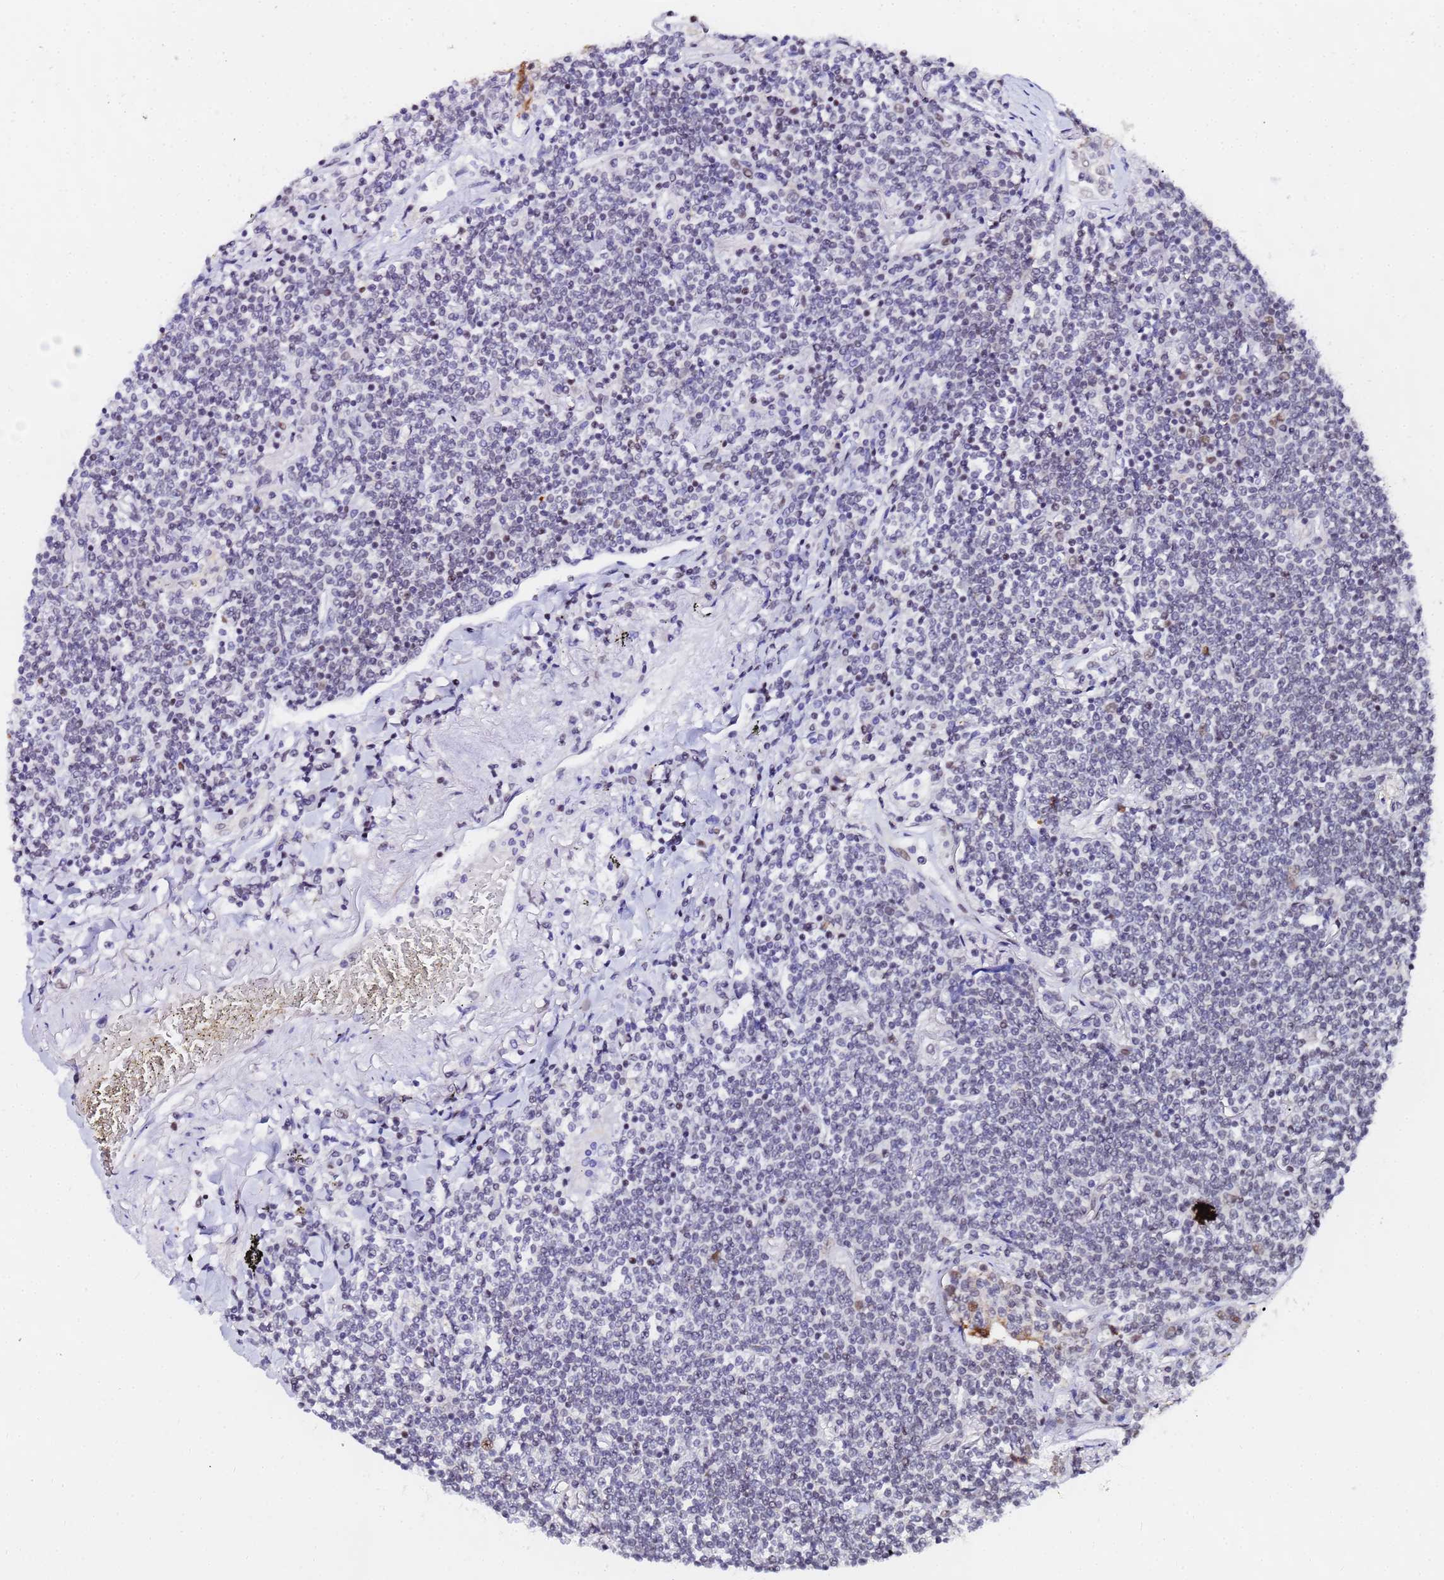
{"staining": {"intensity": "negative", "quantity": "none", "location": "none"}, "tissue": "lymphoma", "cell_type": "Tumor cells", "image_type": "cancer", "snomed": [{"axis": "morphology", "description": "Malignant lymphoma, non-Hodgkin's type, Low grade"}, {"axis": "topography", "description": "Lung"}], "caption": "Photomicrograph shows no protein staining in tumor cells of lymphoma tissue. The staining was performed using DAB (3,3'-diaminobenzidine) to visualize the protein expression in brown, while the nuclei were stained in blue with hematoxylin (Magnification: 20x).", "gene": "CKMT1A", "patient": {"sex": "female", "age": 71}}